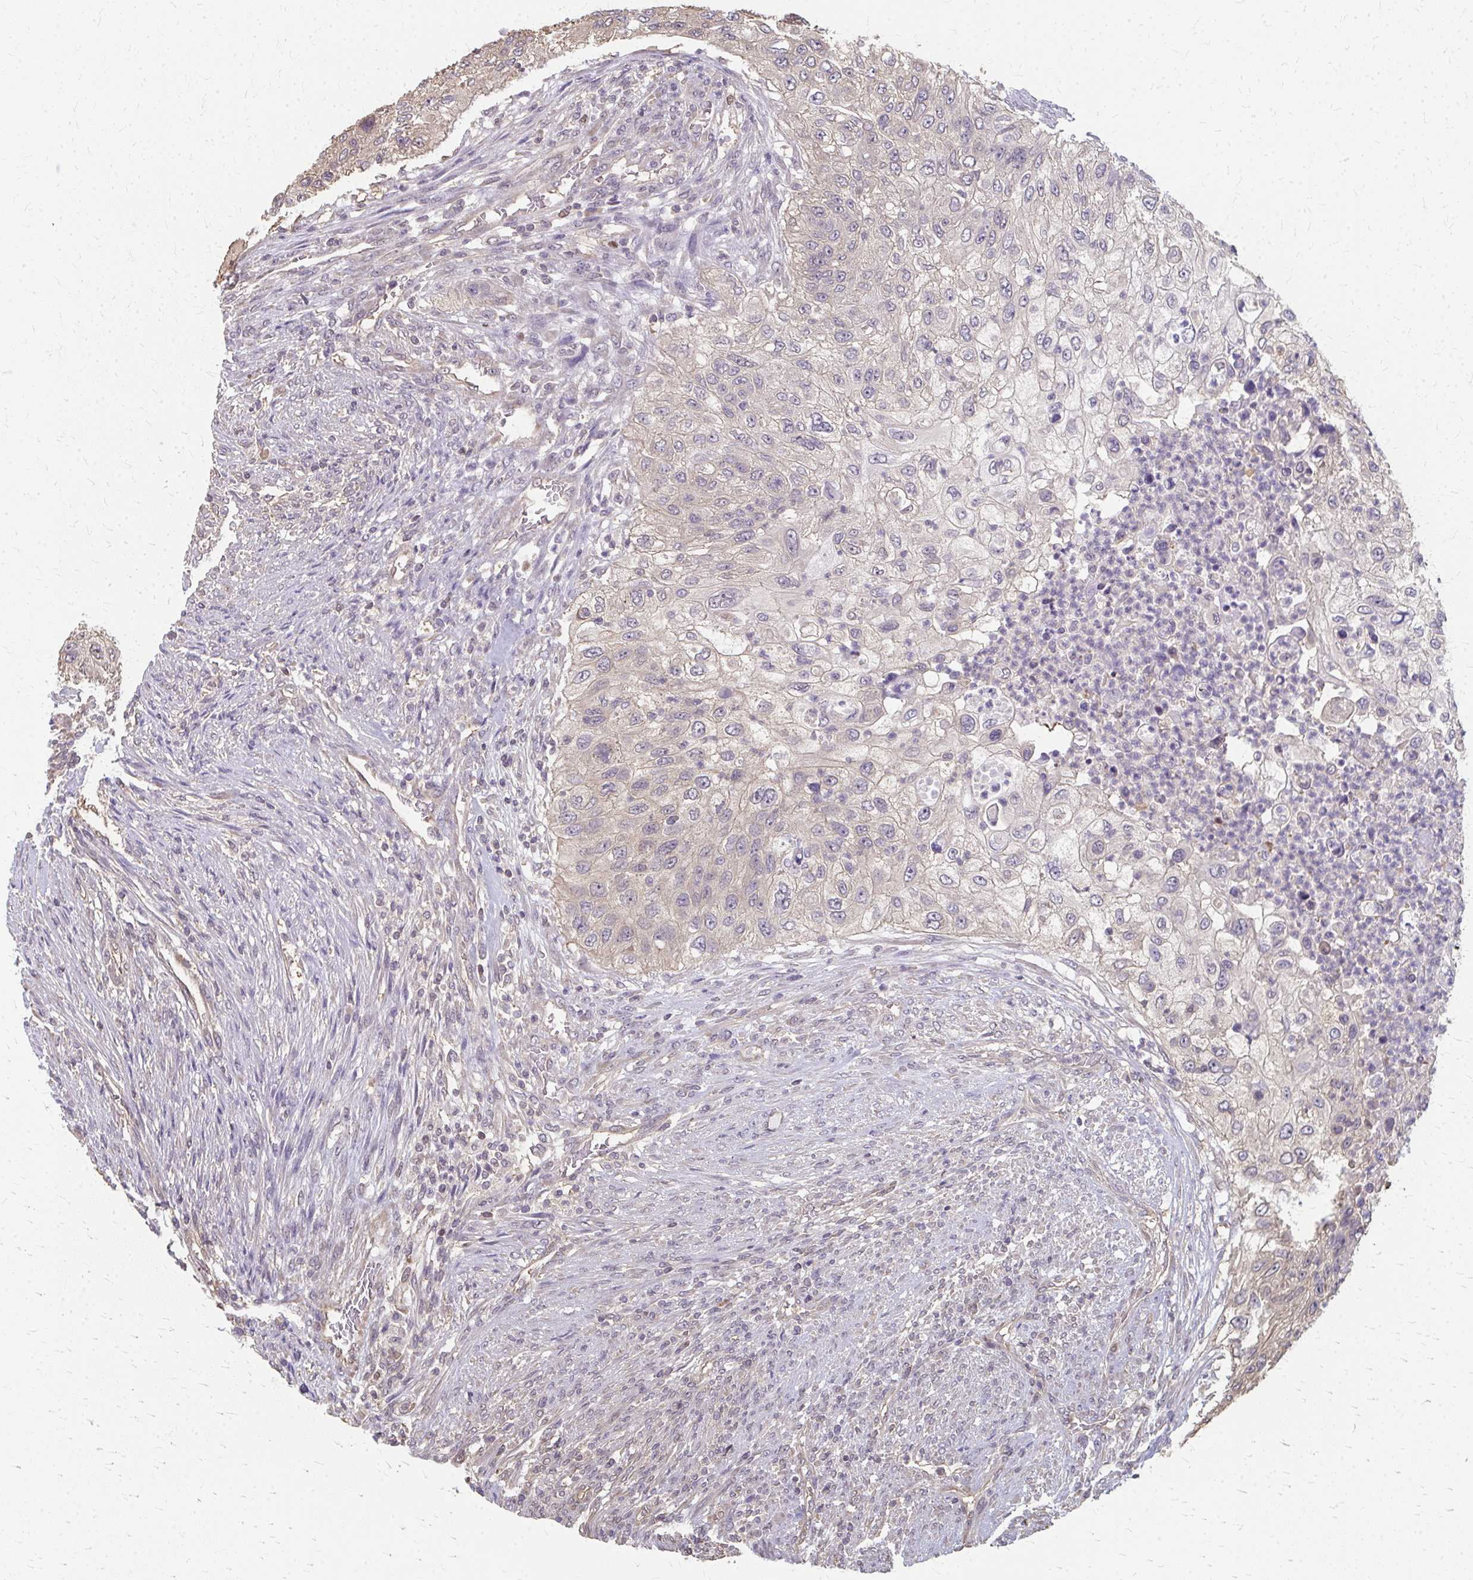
{"staining": {"intensity": "weak", "quantity": "<25%", "location": "cytoplasmic/membranous"}, "tissue": "urothelial cancer", "cell_type": "Tumor cells", "image_type": "cancer", "snomed": [{"axis": "morphology", "description": "Urothelial carcinoma, High grade"}, {"axis": "topography", "description": "Urinary bladder"}], "caption": "This is a histopathology image of IHC staining of urothelial cancer, which shows no positivity in tumor cells.", "gene": "RABGAP1L", "patient": {"sex": "female", "age": 60}}